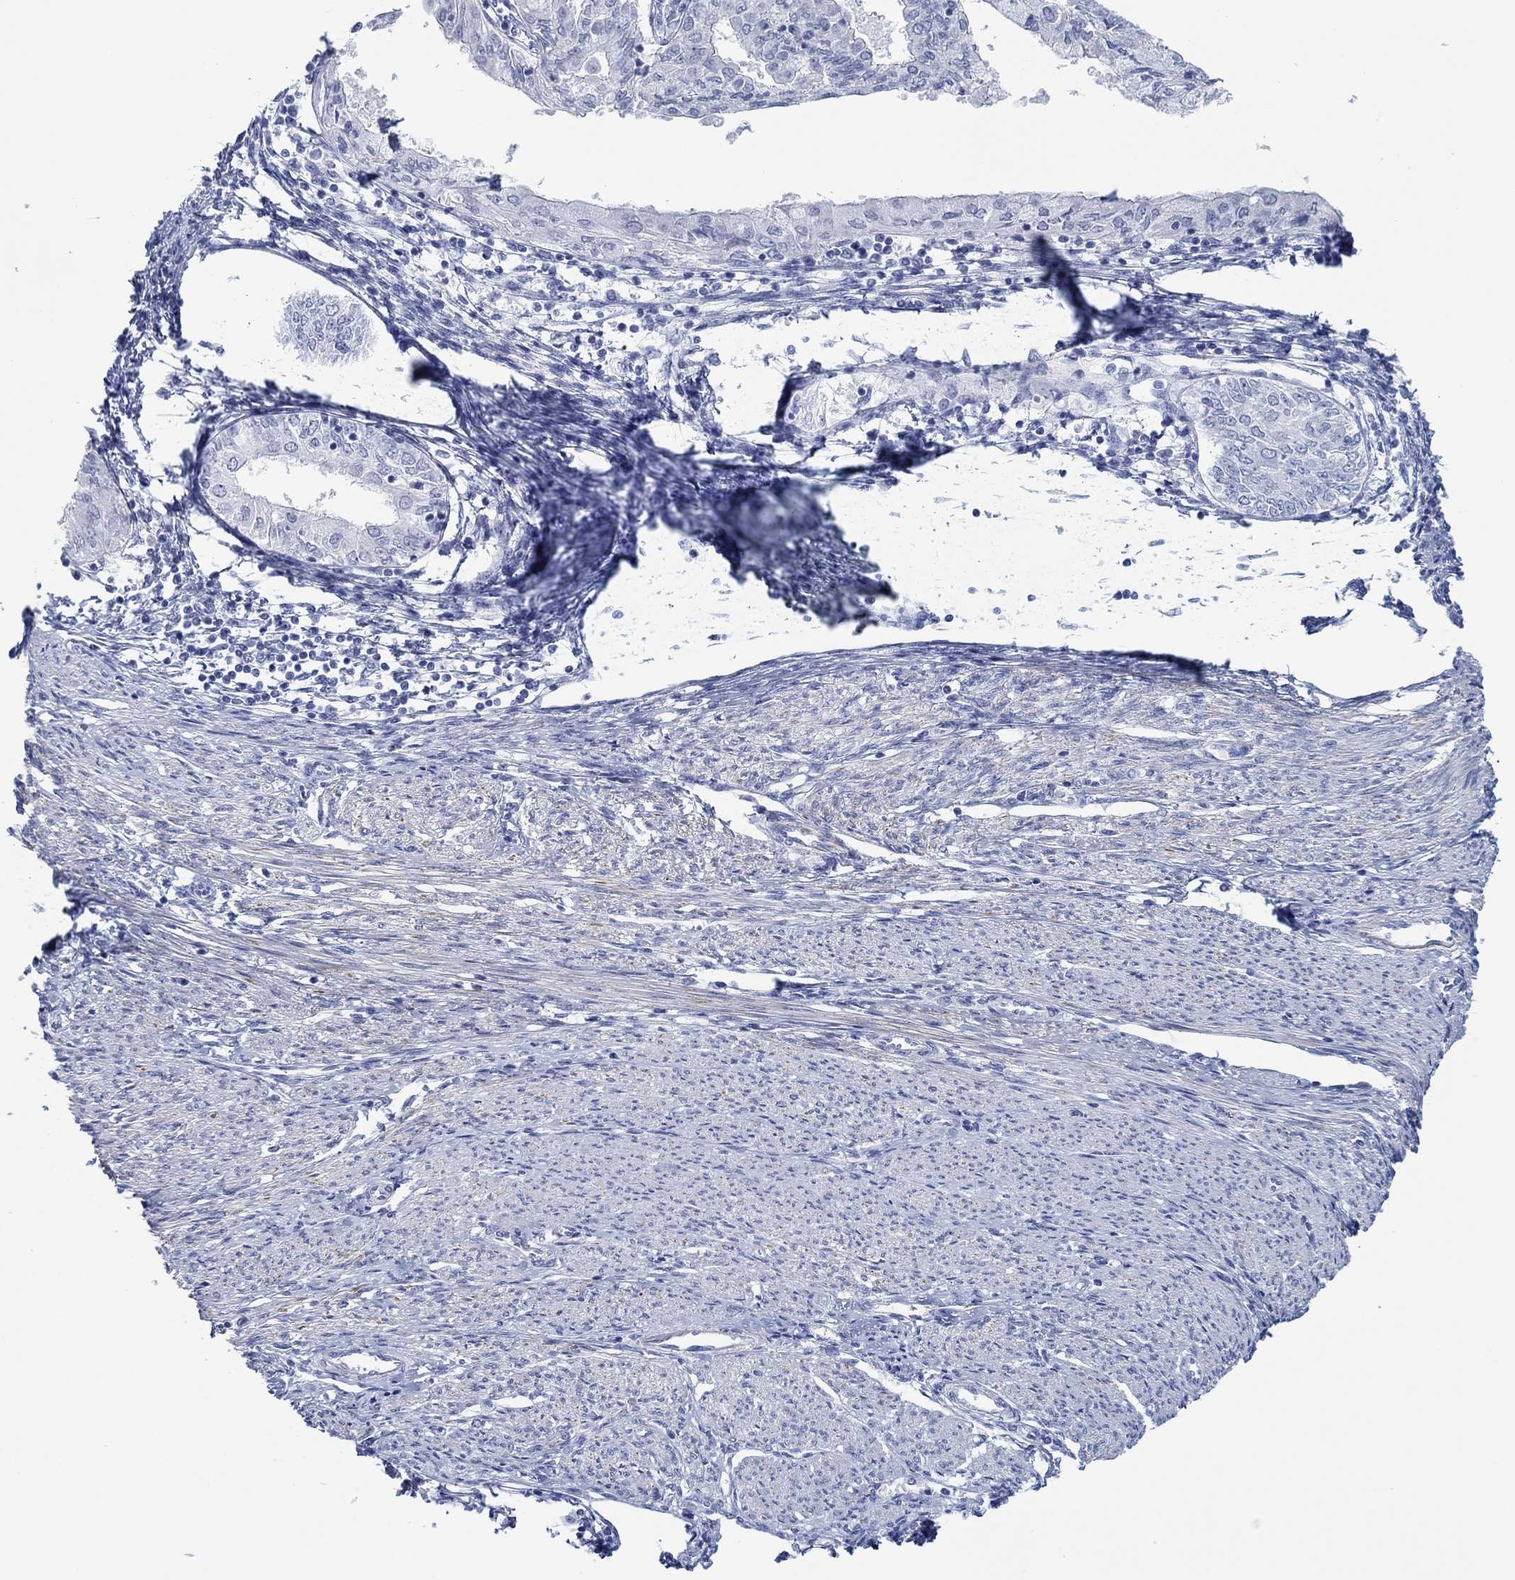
{"staining": {"intensity": "negative", "quantity": "none", "location": "none"}, "tissue": "endometrial cancer", "cell_type": "Tumor cells", "image_type": "cancer", "snomed": [{"axis": "morphology", "description": "Adenocarcinoma, NOS"}, {"axis": "topography", "description": "Endometrium"}], "caption": "Tumor cells show no significant protein staining in endometrial adenocarcinoma.", "gene": "PDYN", "patient": {"sex": "female", "age": 68}}